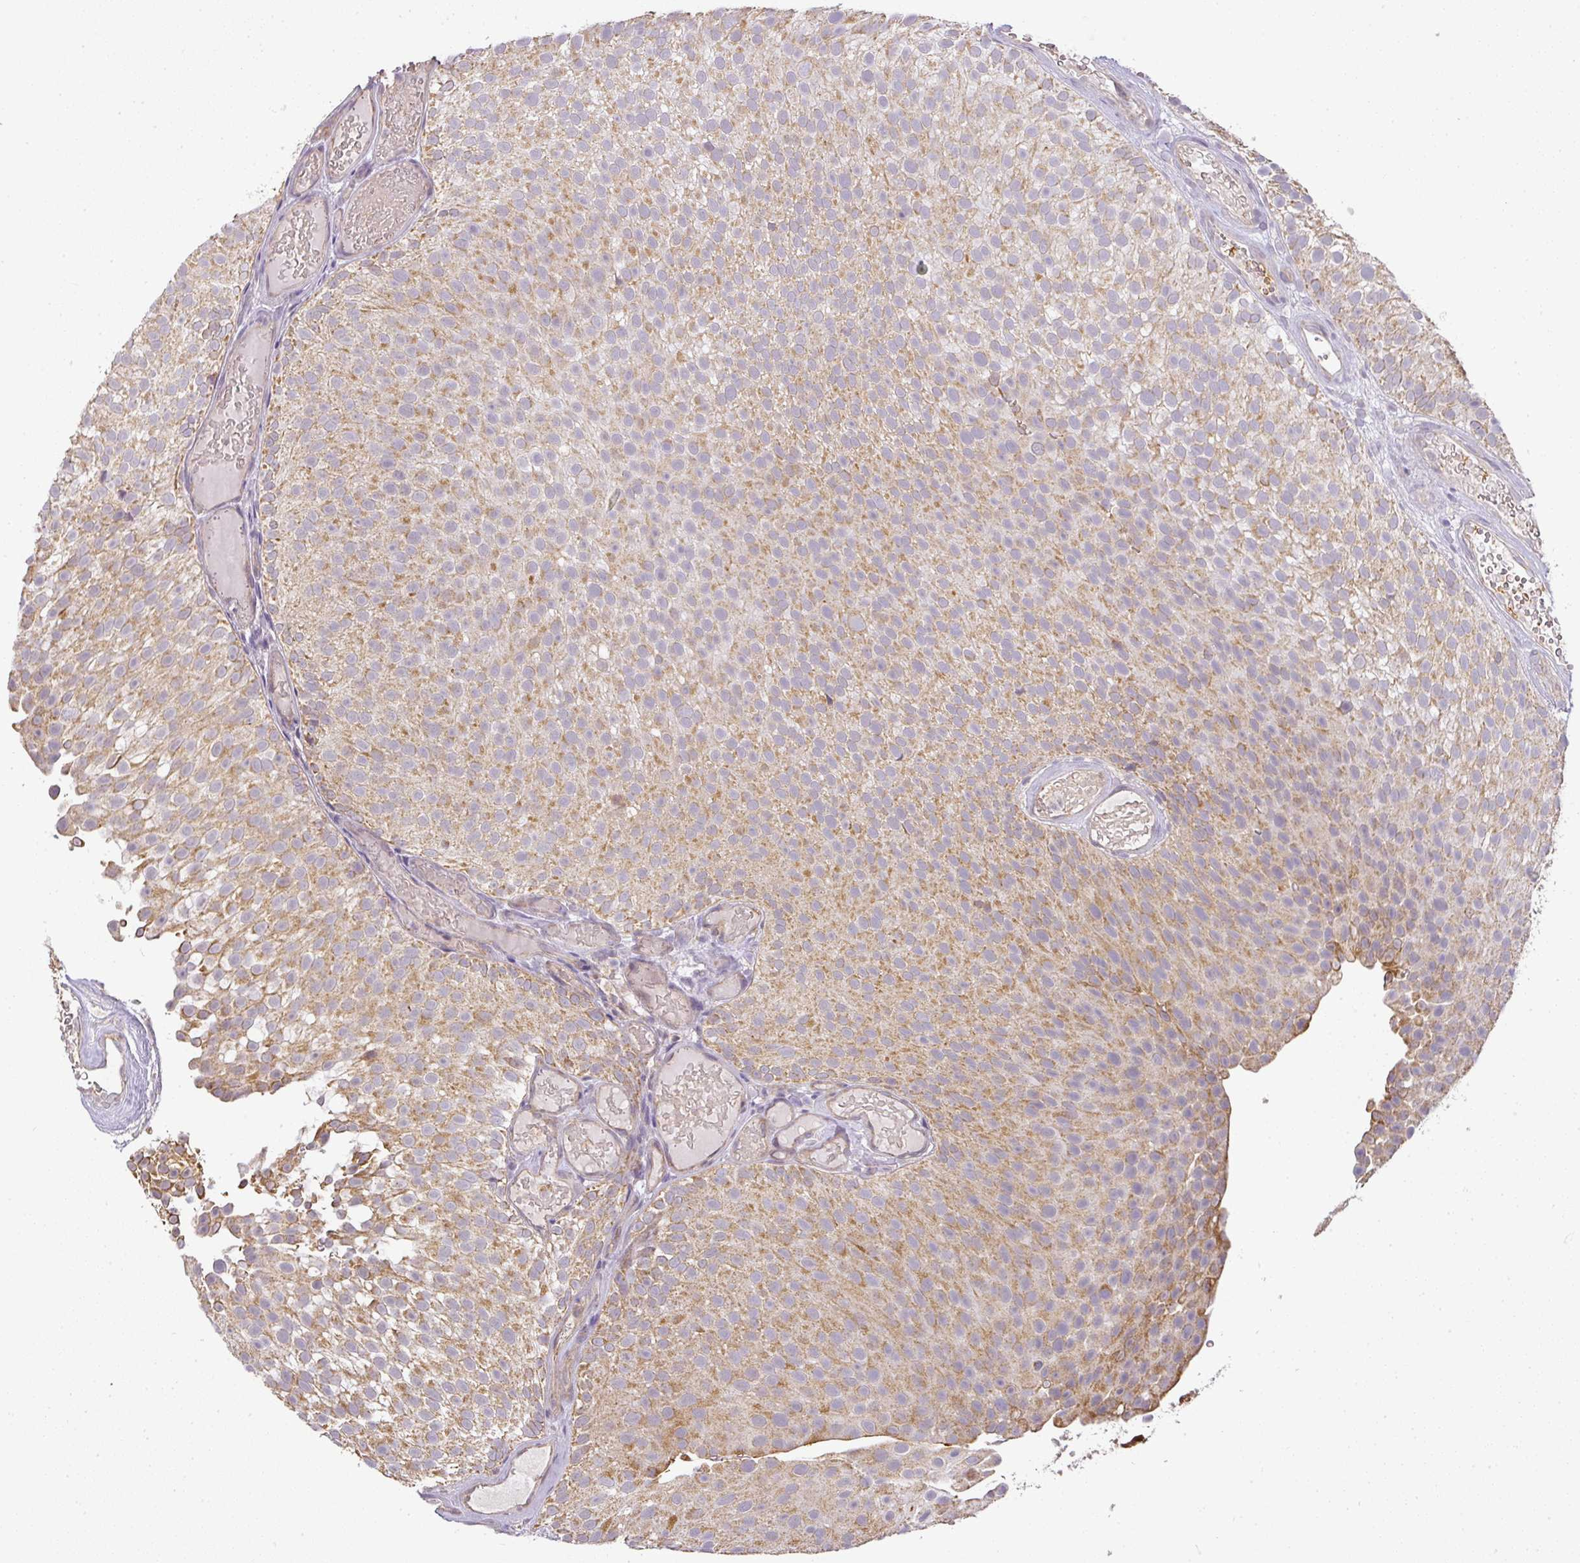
{"staining": {"intensity": "moderate", "quantity": ">75%", "location": "cytoplasmic/membranous"}, "tissue": "urothelial cancer", "cell_type": "Tumor cells", "image_type": "cancer", "snomed": [{"axis": "morphology", "description": "Urothelial carcinoma, Low grade"}, {"axis": "topography", "description": "Urinary bladder"}], "caption": "A micrograph of urothelial cancer stained for a protein exhibits moderate cytoplasmic/membranous brown staining in tumor cells.", "gene": "MYOM2", "patient": {"sex": "male", "age": 78}}